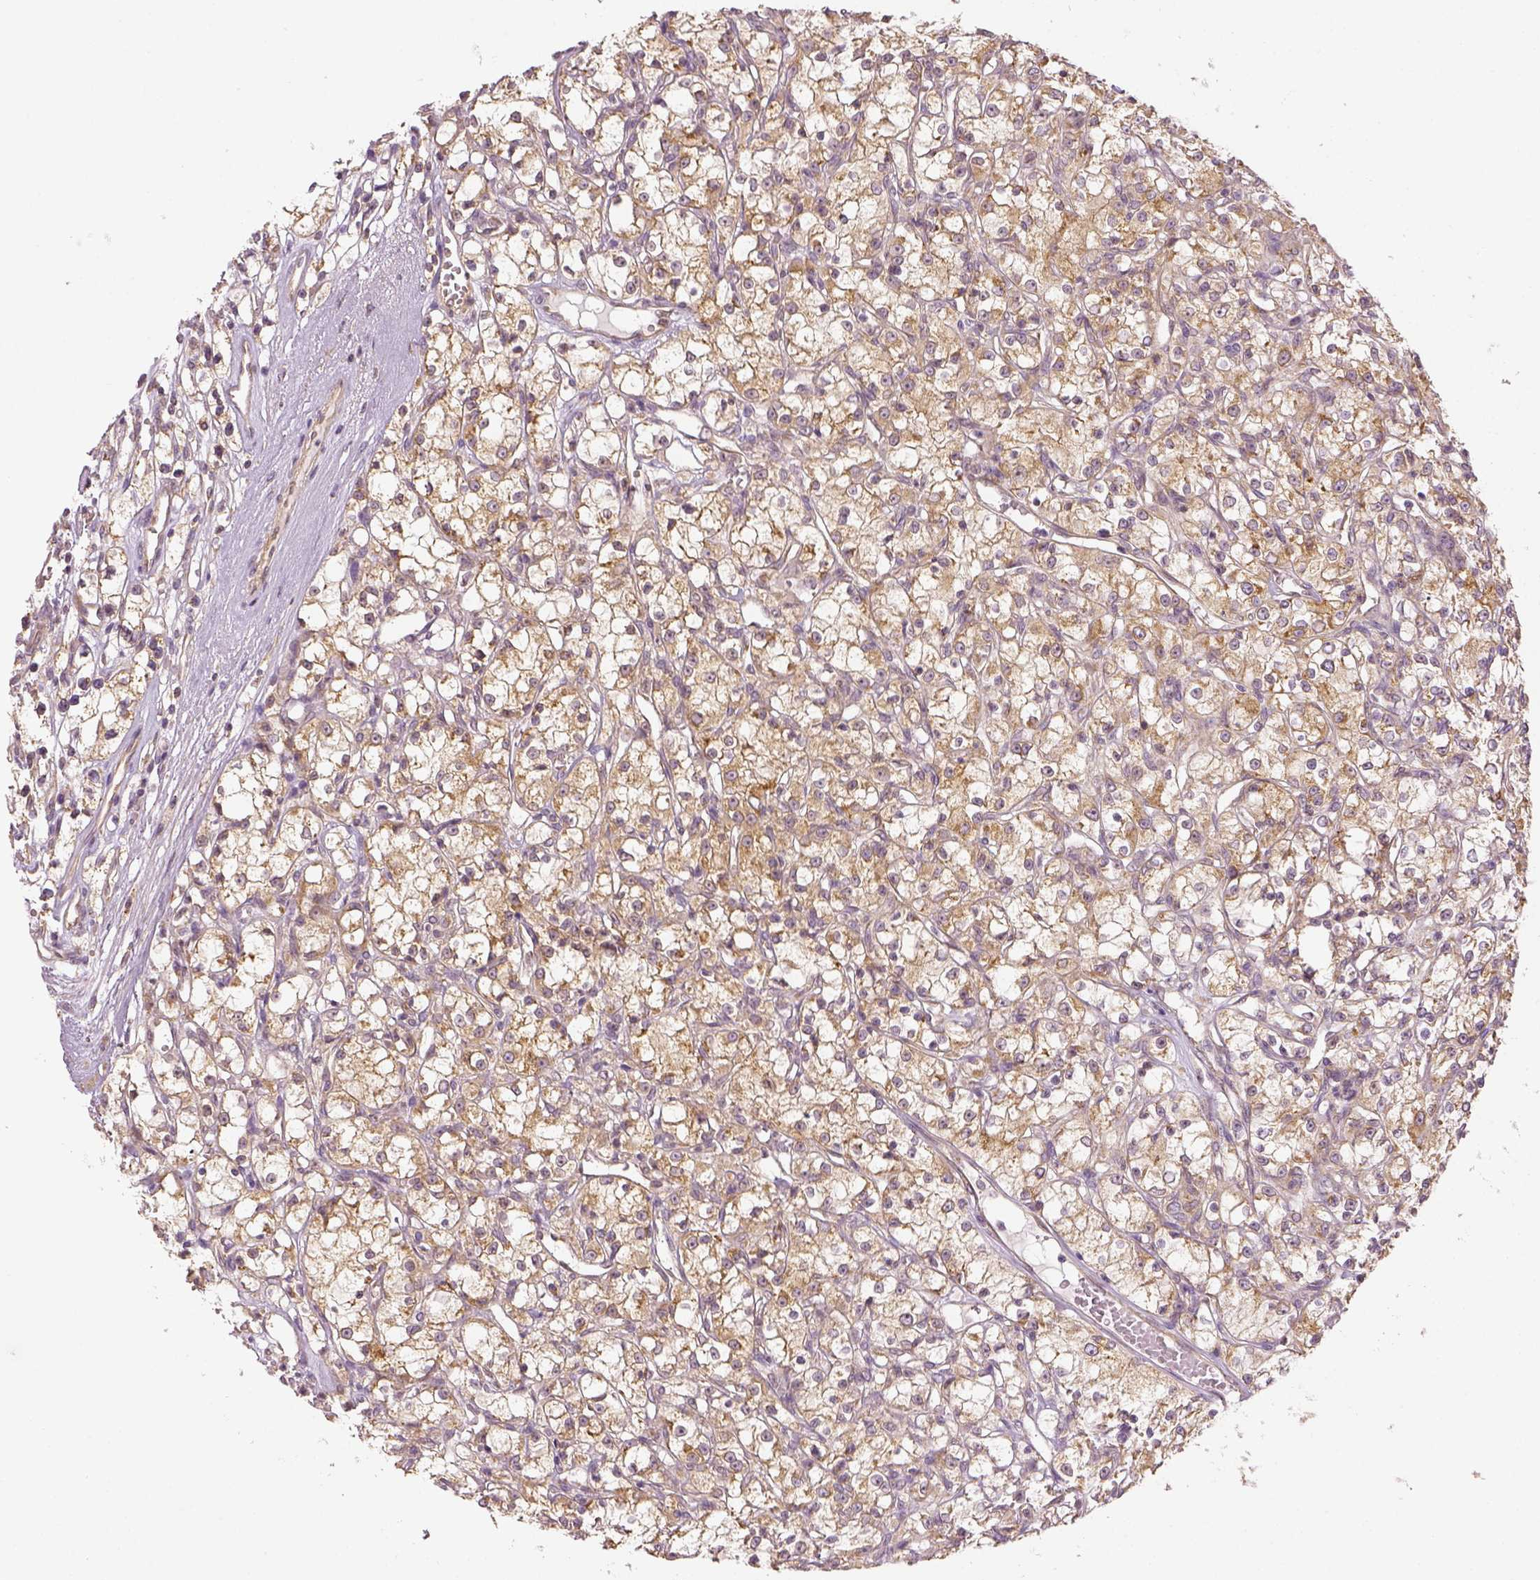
{"staining": {"intensity": "moderate", "quantity": ">75%", "location": "cytoplasmic/membranous"}, "tissue": "renal cancer", "cell_type": "Tumor cells", "image_type": "cancer", "snomed": [{"axis": "morphology", "description": "Adenocarcinoma, NOS"}, {"axis": "topography", "description": "Kidney"}], "caption": "Protein staining exhibits moderate cytoplasmic/membranous staining in approximately >75% of tumor cells in renal cancer. (brown staining indicates protein expression, while blue staining denotes nuclei).", "gene": "PAIP1", "patient": {"sex": "female", "age": 59}}